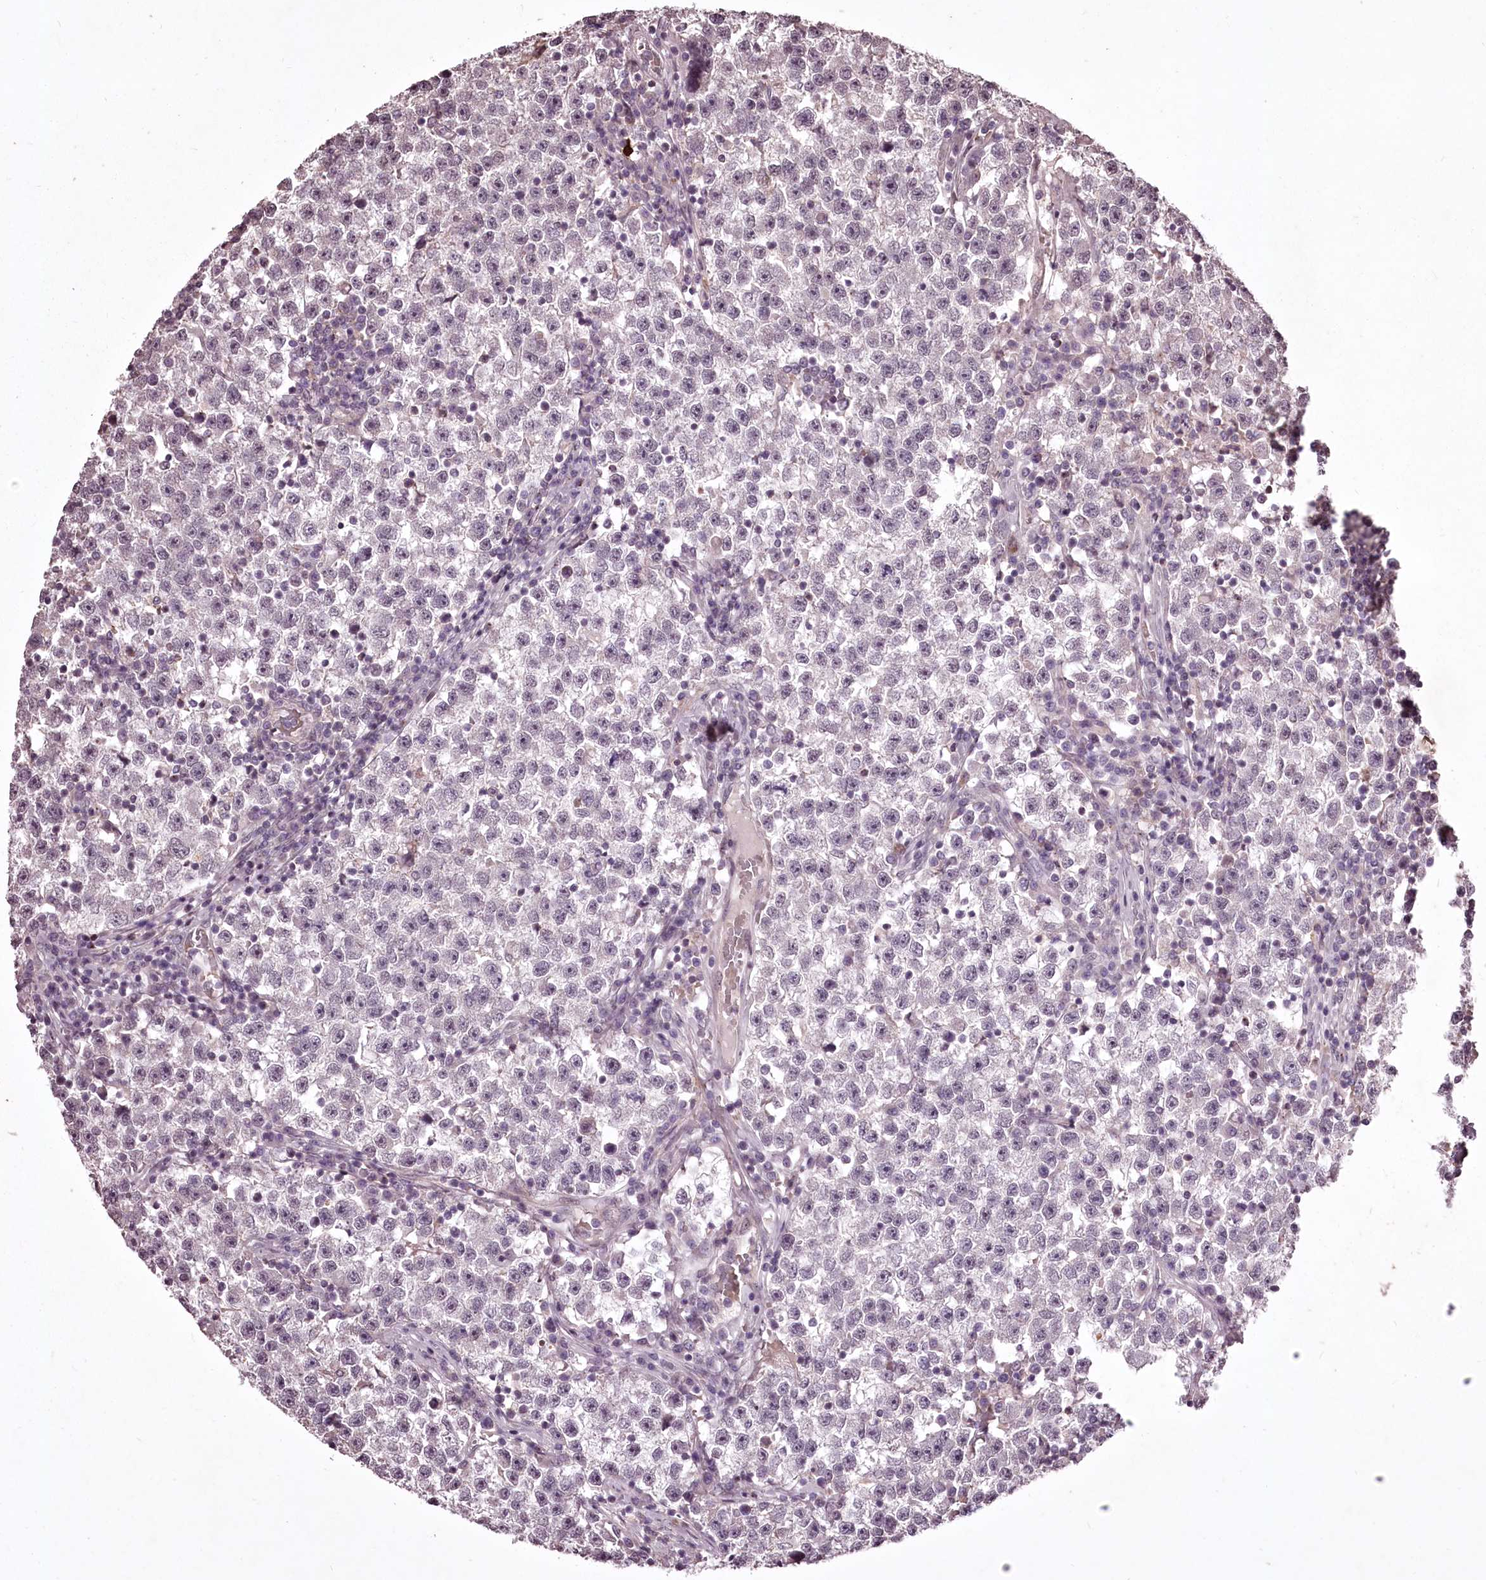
{"staining": {"intensity": "negative", "quantity": "none", "location": "none"}, "tissue": "testis cancer", "cell_type": "Tumor cells", "image_type": "cancer", "snomed": [{"axis": "morphology", "description": "Seminoma, NOS"}, {"axis": "topography", "description": "Testis"}], "caption": "Immunohistochemistry (IHC) of human testis cancer displays no staining in tumor cells.", "gene": "ADRA1D", "patient": {"sex": "male", "age": 22}}